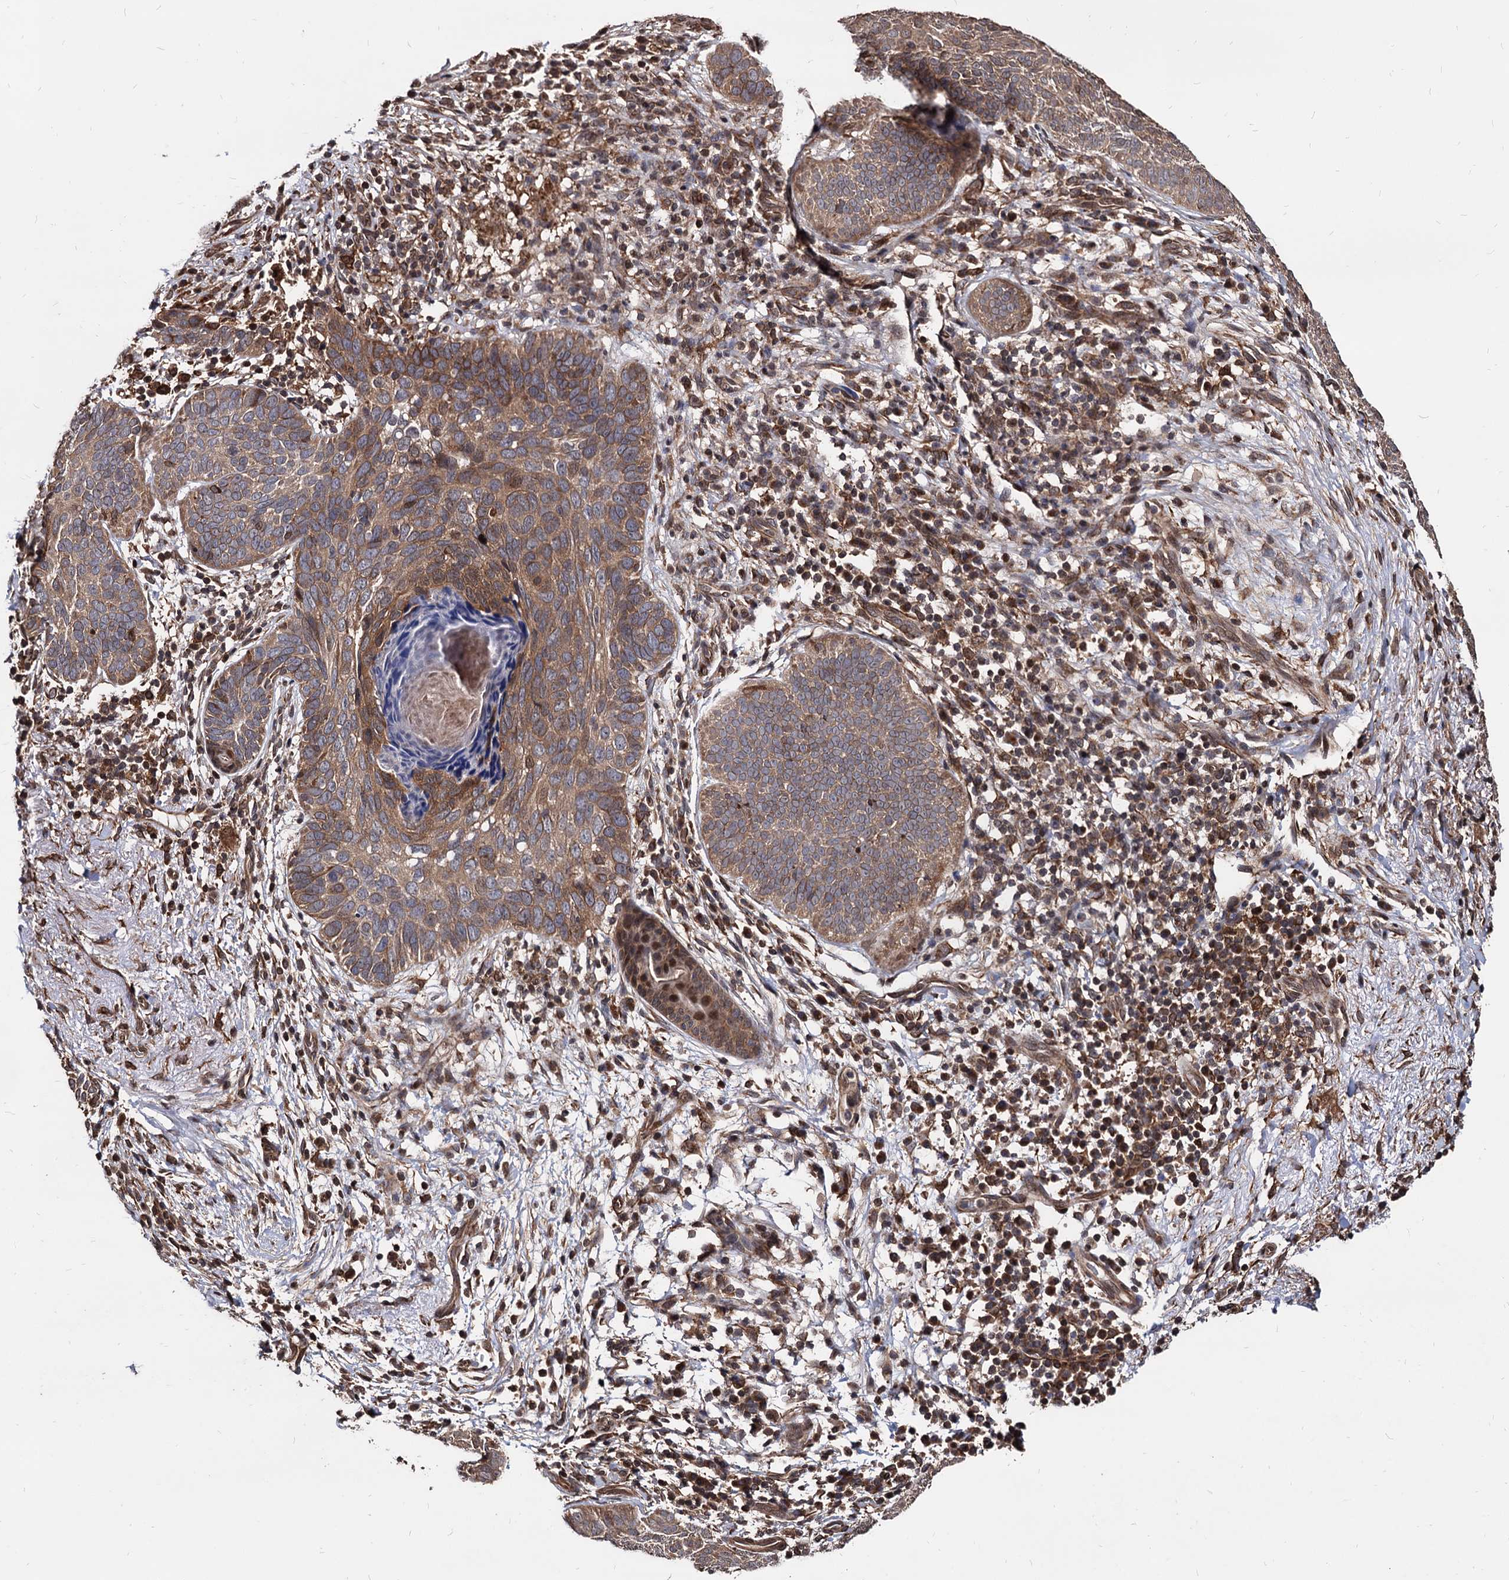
{"staining": {"intensity": "moderate", "quantity": ">75%", "location": "cytoplasmic/membranous"}, "tissue": "skin cancer", "cell_type": "Tumor cells", "image_type": "cancer", "snomed": [{"axis": "morphology", "description": "Basal cell carcinoma"}, {"axis": "topography", "description": "Skin"}], "caption": "A micrograph of skin basal cell carcinoma stained for a protein shows moderate cytoplasmic/membranous brown staining in tumor cells. (DAB IHC with brightfield microscopy, high magnification).", "gene": "ANKRD12", "patient": {"sex": "male", "age": 85}}